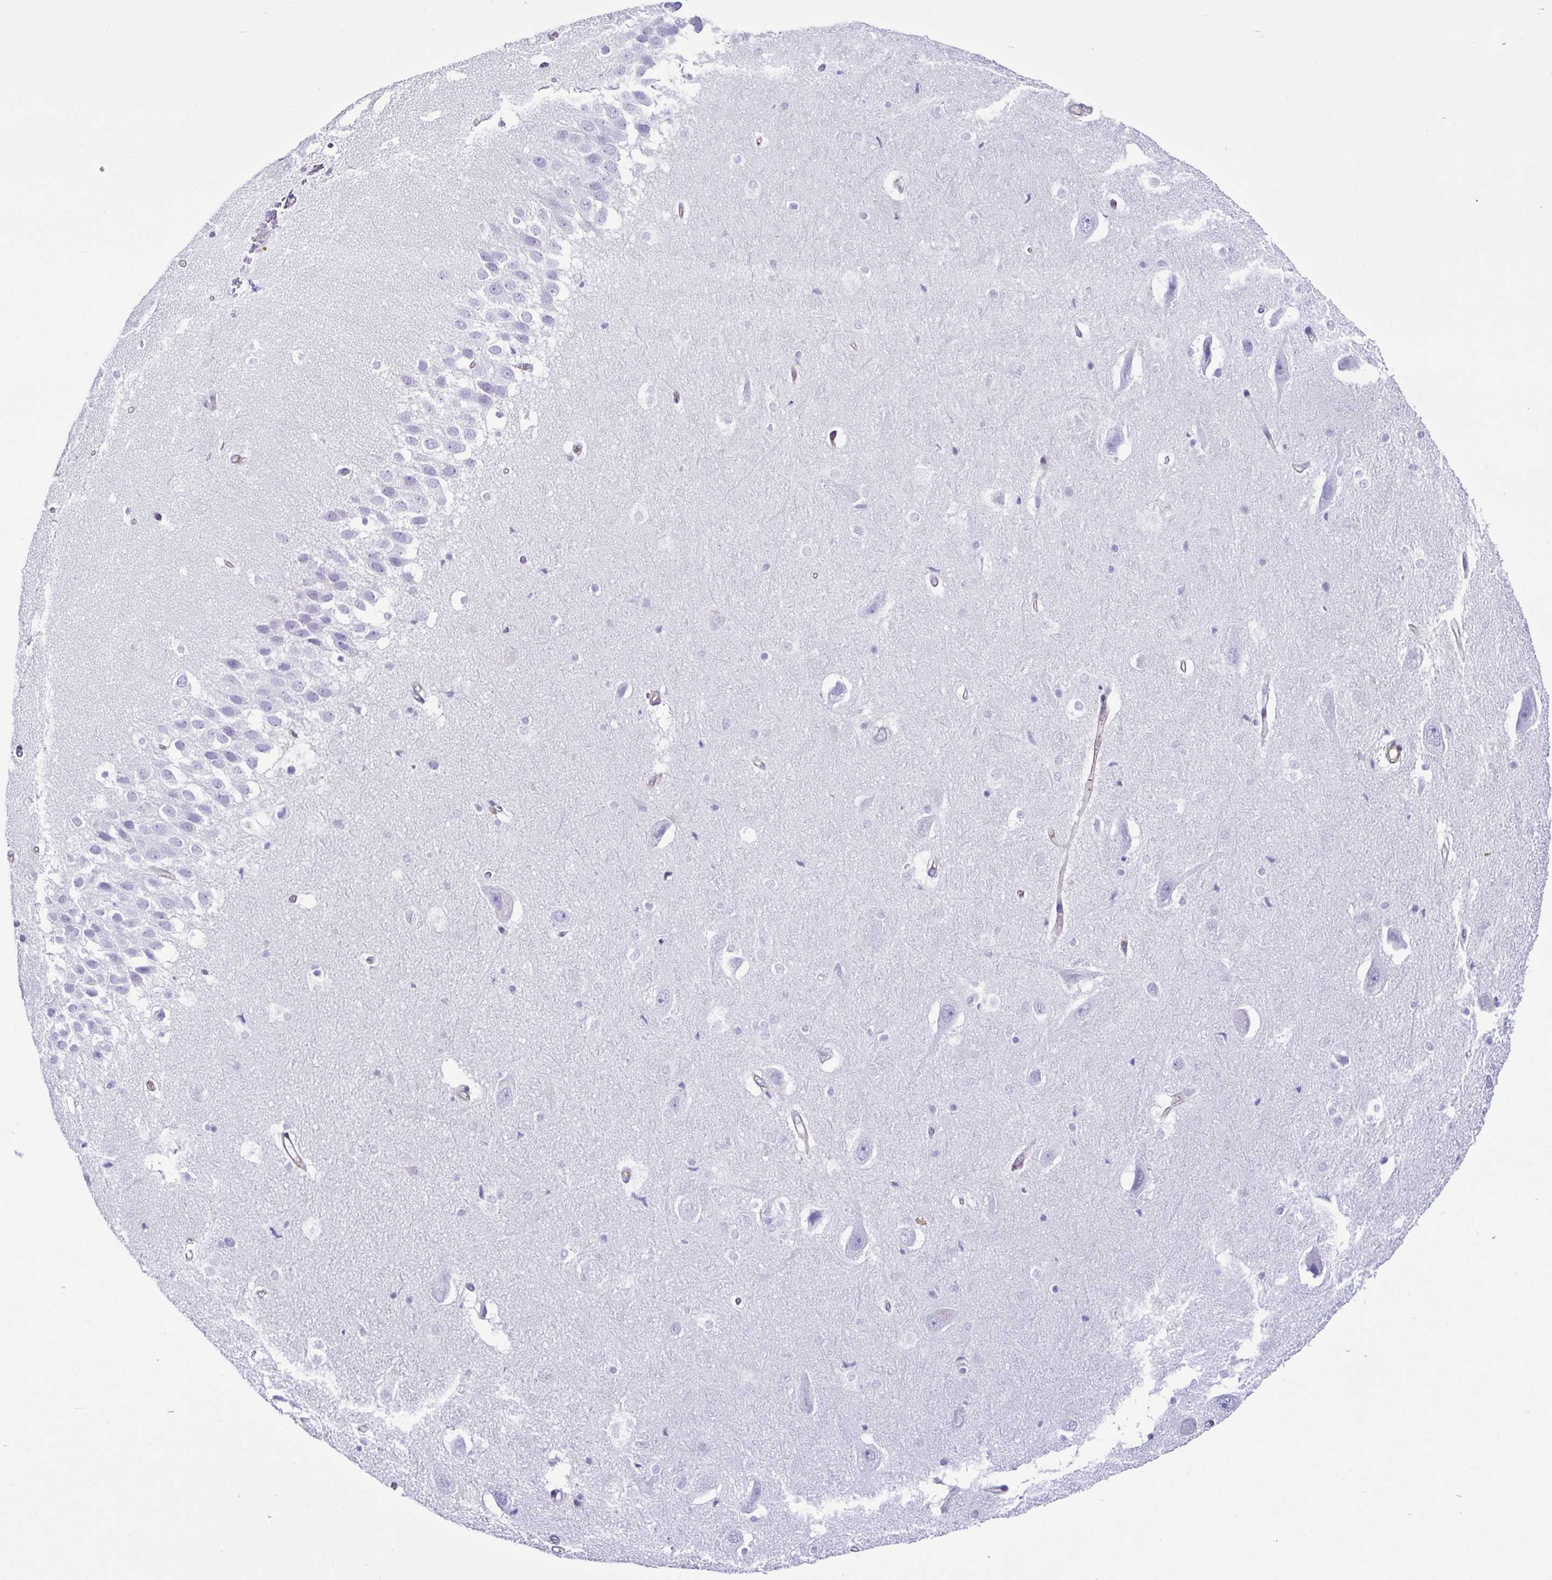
{"staining": {"intensity": "negative", "quantity": "none", "location": "none"}, "tissue": "hippocampus", "cell_type": "Glial cells", "image_type": "normal", "snomed": [{"axis": "morphology", "description": "Normal tissue, NOS"}, {"axis": "topography", "description": "Hippocampus"}], "caption": "A histopathology image of hippocampus stained for a protein demonstrates no brown staining in glial cells. Brightfield microscopy of IHC stained with DAB (3,3'-diaminobenzidine) (brown) and hematoxylin (blue), captured at high magnification.", "gene": "CYP11B1", "patient": {"sex": "male", "age": 26}}